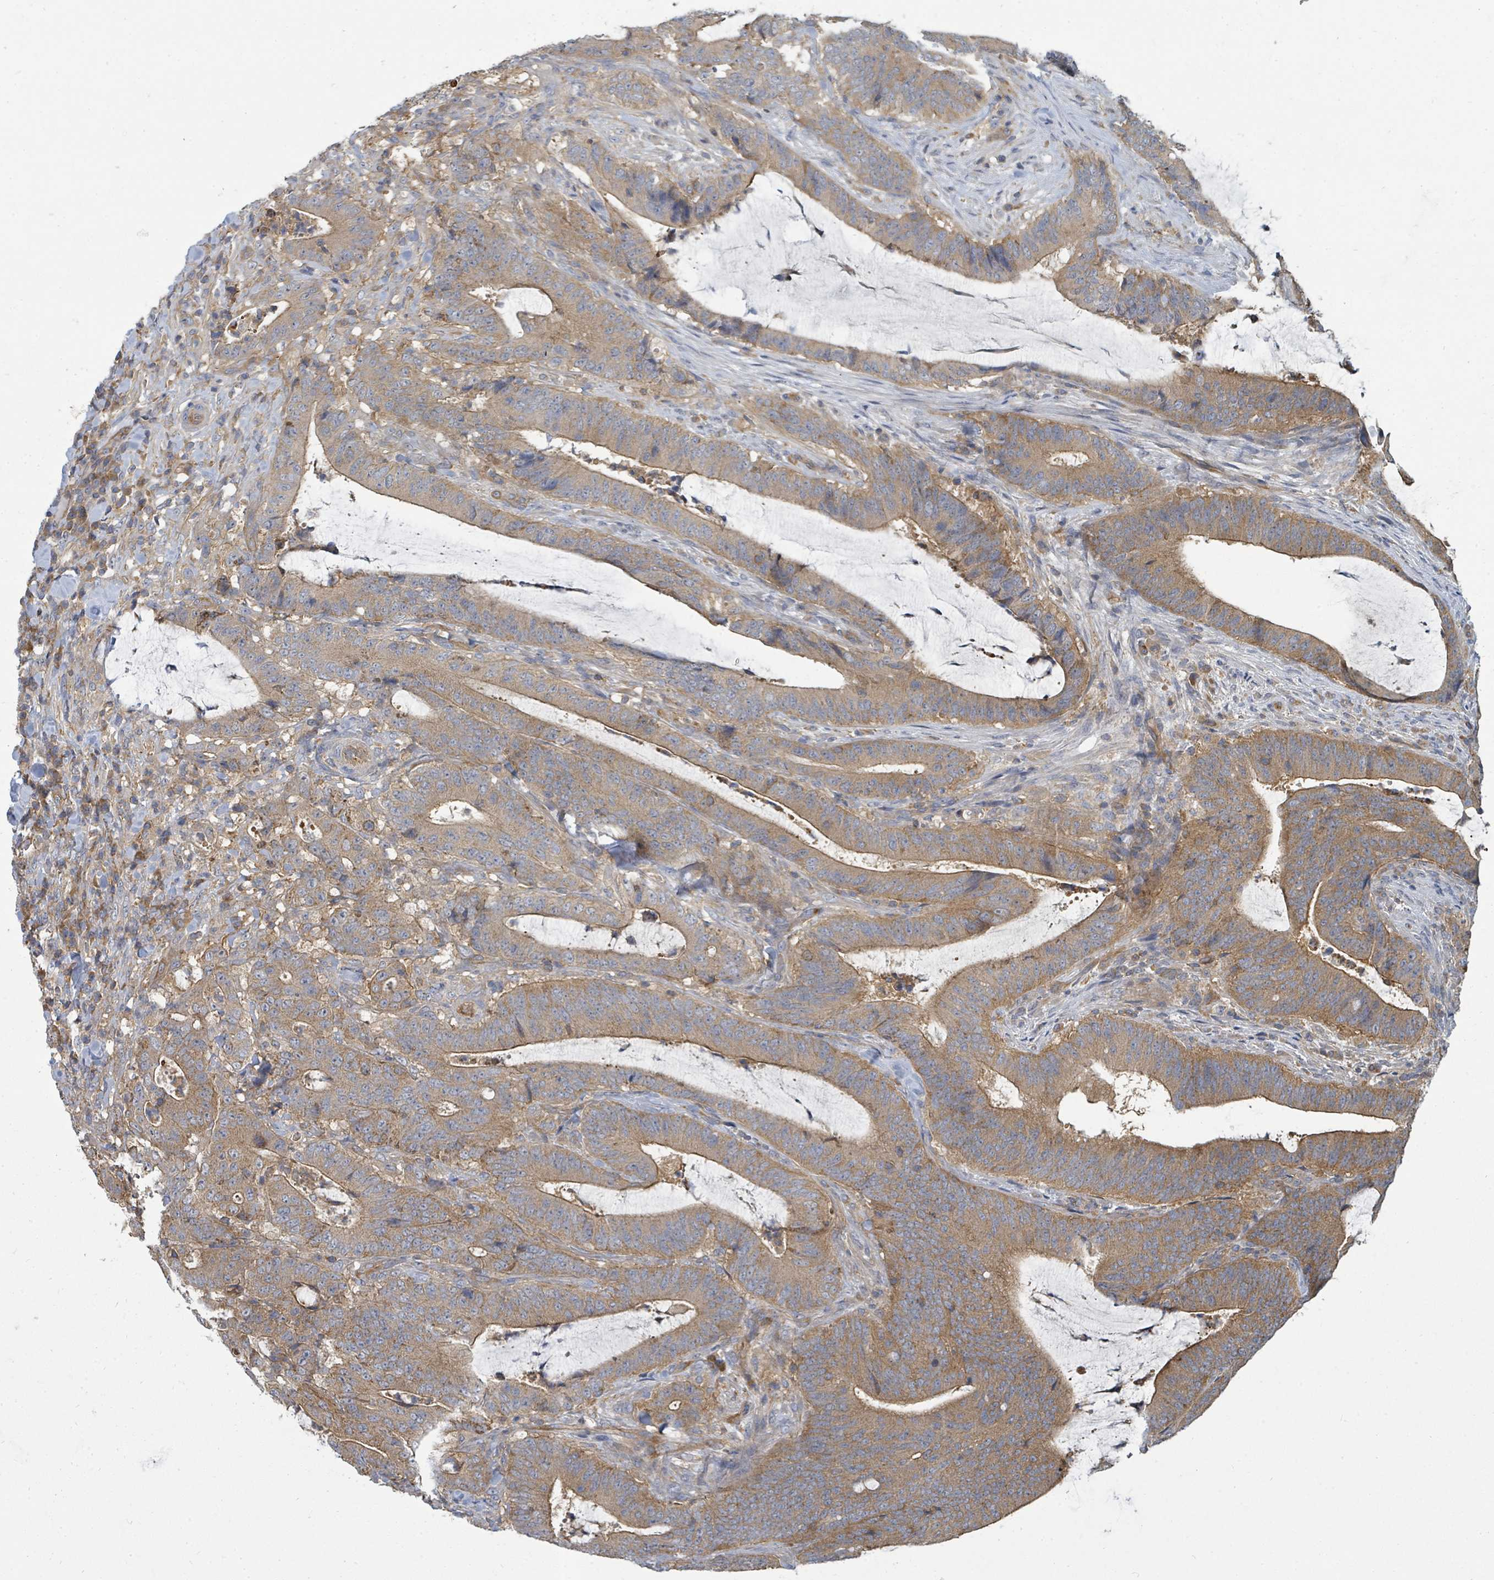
{"staining": {"intensity": "moderate", "quantity": ">75%", "location": "cytoplasmic/membranous"}, "tissue": "colorectal cancer", "cell_type": "Tumor cells", "image_type": "cancer", "snomed": [{"axis": "morphology", "description": "Adenocarcinoma, NOS"}, {"axis": "topography", "description": "Colon"}], "caption": "This image demonstrates immunohistochemistry (IHC) staining of adenocarcinoma (colorectal), with medium moderate cytoplasmic/membranous positivity in about >75% of tumor cells.", "gene": "BOLA2B", "patient": {"sex": "female", "age": 43}}